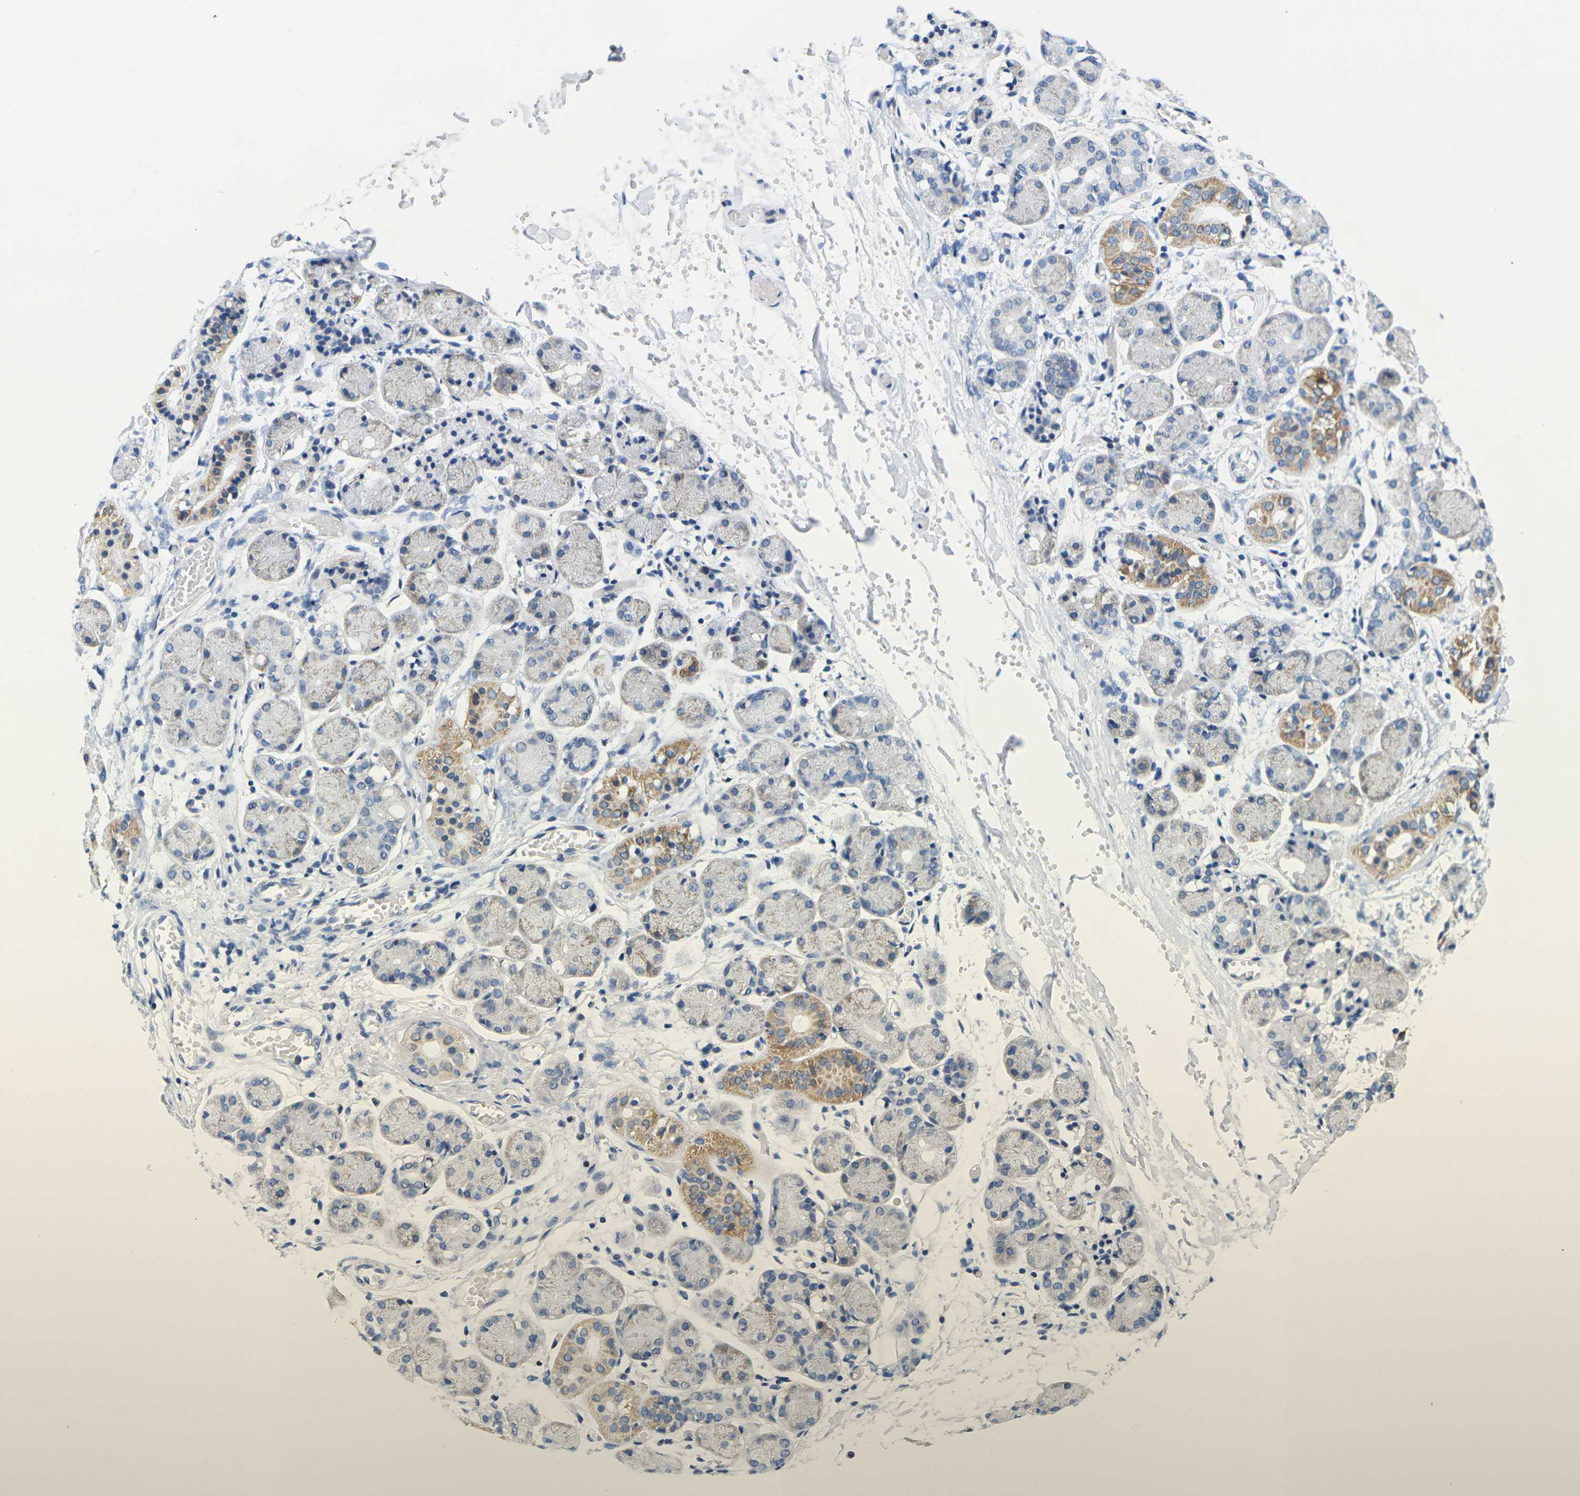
{"staining": {"intensity": "moderate", "quantity": "<25%", "location": "cytoplasmic/membranous"}, "tissue": "salivary gland", "cell_type": "Glandular cells", "image_type": "normal", "snomed": [{"axis": "morphology", "description": "Normal tissue, NOS"}, {"axis": "topography", "description": "Salivary gland"}], "caption": "DAB immunohistochemical staining of normal human salivary gland exhibits moderate cytoplasmic/membranous protein positivity in about <25% of glandular cells.", "gene": "TMEM204", "patient": {"sex": "female", "age": 24}}